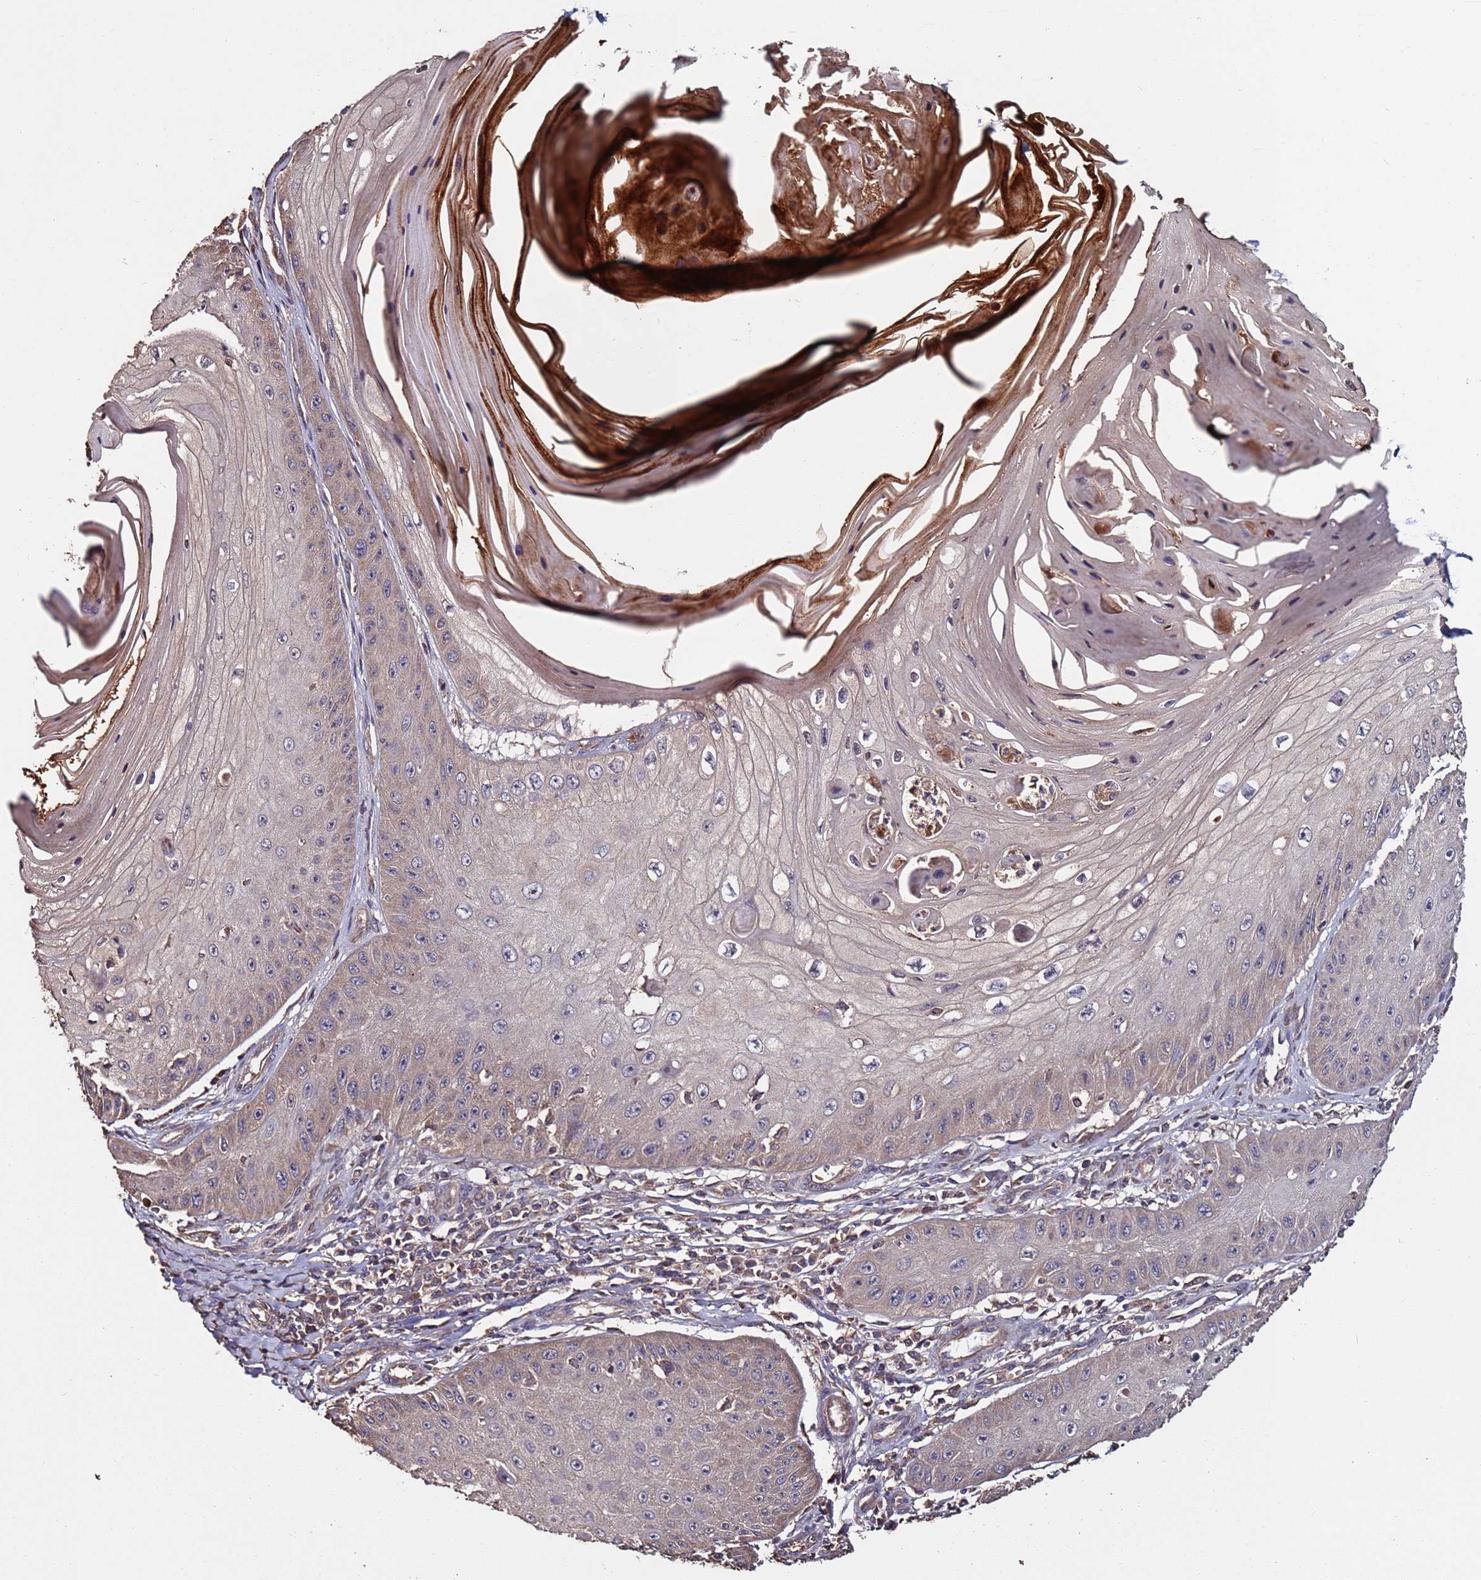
{"staining": {"intensity": "weak", "quantity": "<25%", "location": "cytoplasmic/membranous"}, "tissue": "skin cancer", "cell_type": "Tumor cells", "image_type": "cancer", "snomed": [{"axis": "morphology", "description": "Squamous cell carcinoma, NOS"}, {"axis": "topography", "description": "Skin"}], "caption": "Human skin cancer (squamous cell carcinoma) stained for a protein using immunohistochemistry (IHC) reveals no positivity in tumor cells.", "gene": "RPS15A", "patient": {"sex": "male", "age": 70}}